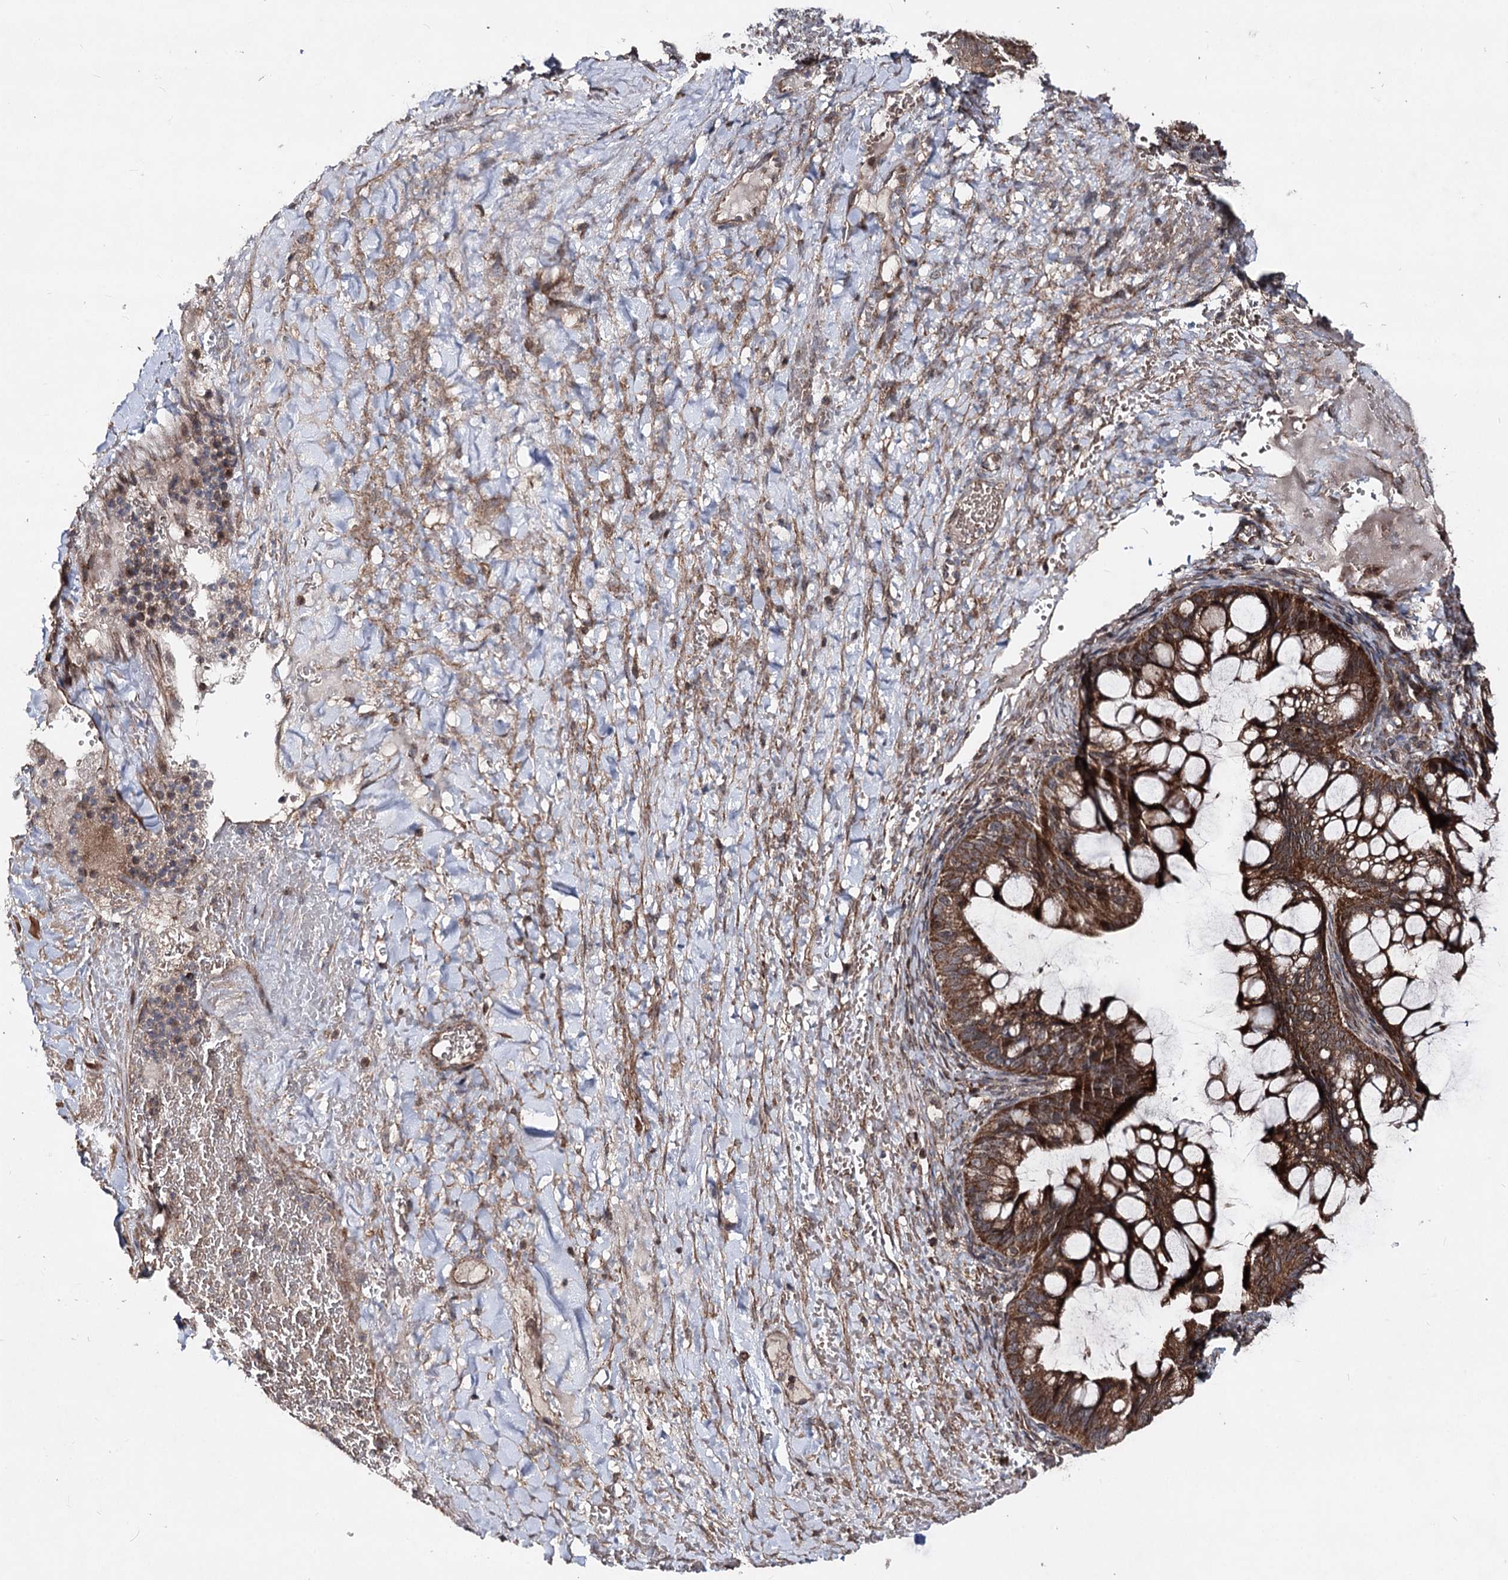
{"staining": {"intensity": "moderate", "quantity": ">75%", "location": "cytoplasmic/membranous"}, "tissue": "ovarian cancer", "cell_type": "Tumor cells", "image_type": "cancer", "snomed": [{"axis": "morphology", "description": "Cystadenocarcinoma, mucinous, NOS"}, {"axis": "topography", "description": "Ovary"}], "caption": "Ovarian mucinous cystadenocarcinoma stained for a protein shows moderate cytoplasmic/membranous positivity in tumor cells.", "gene": "MINDY3", "patient": {"sex": "female", "age": 73}}